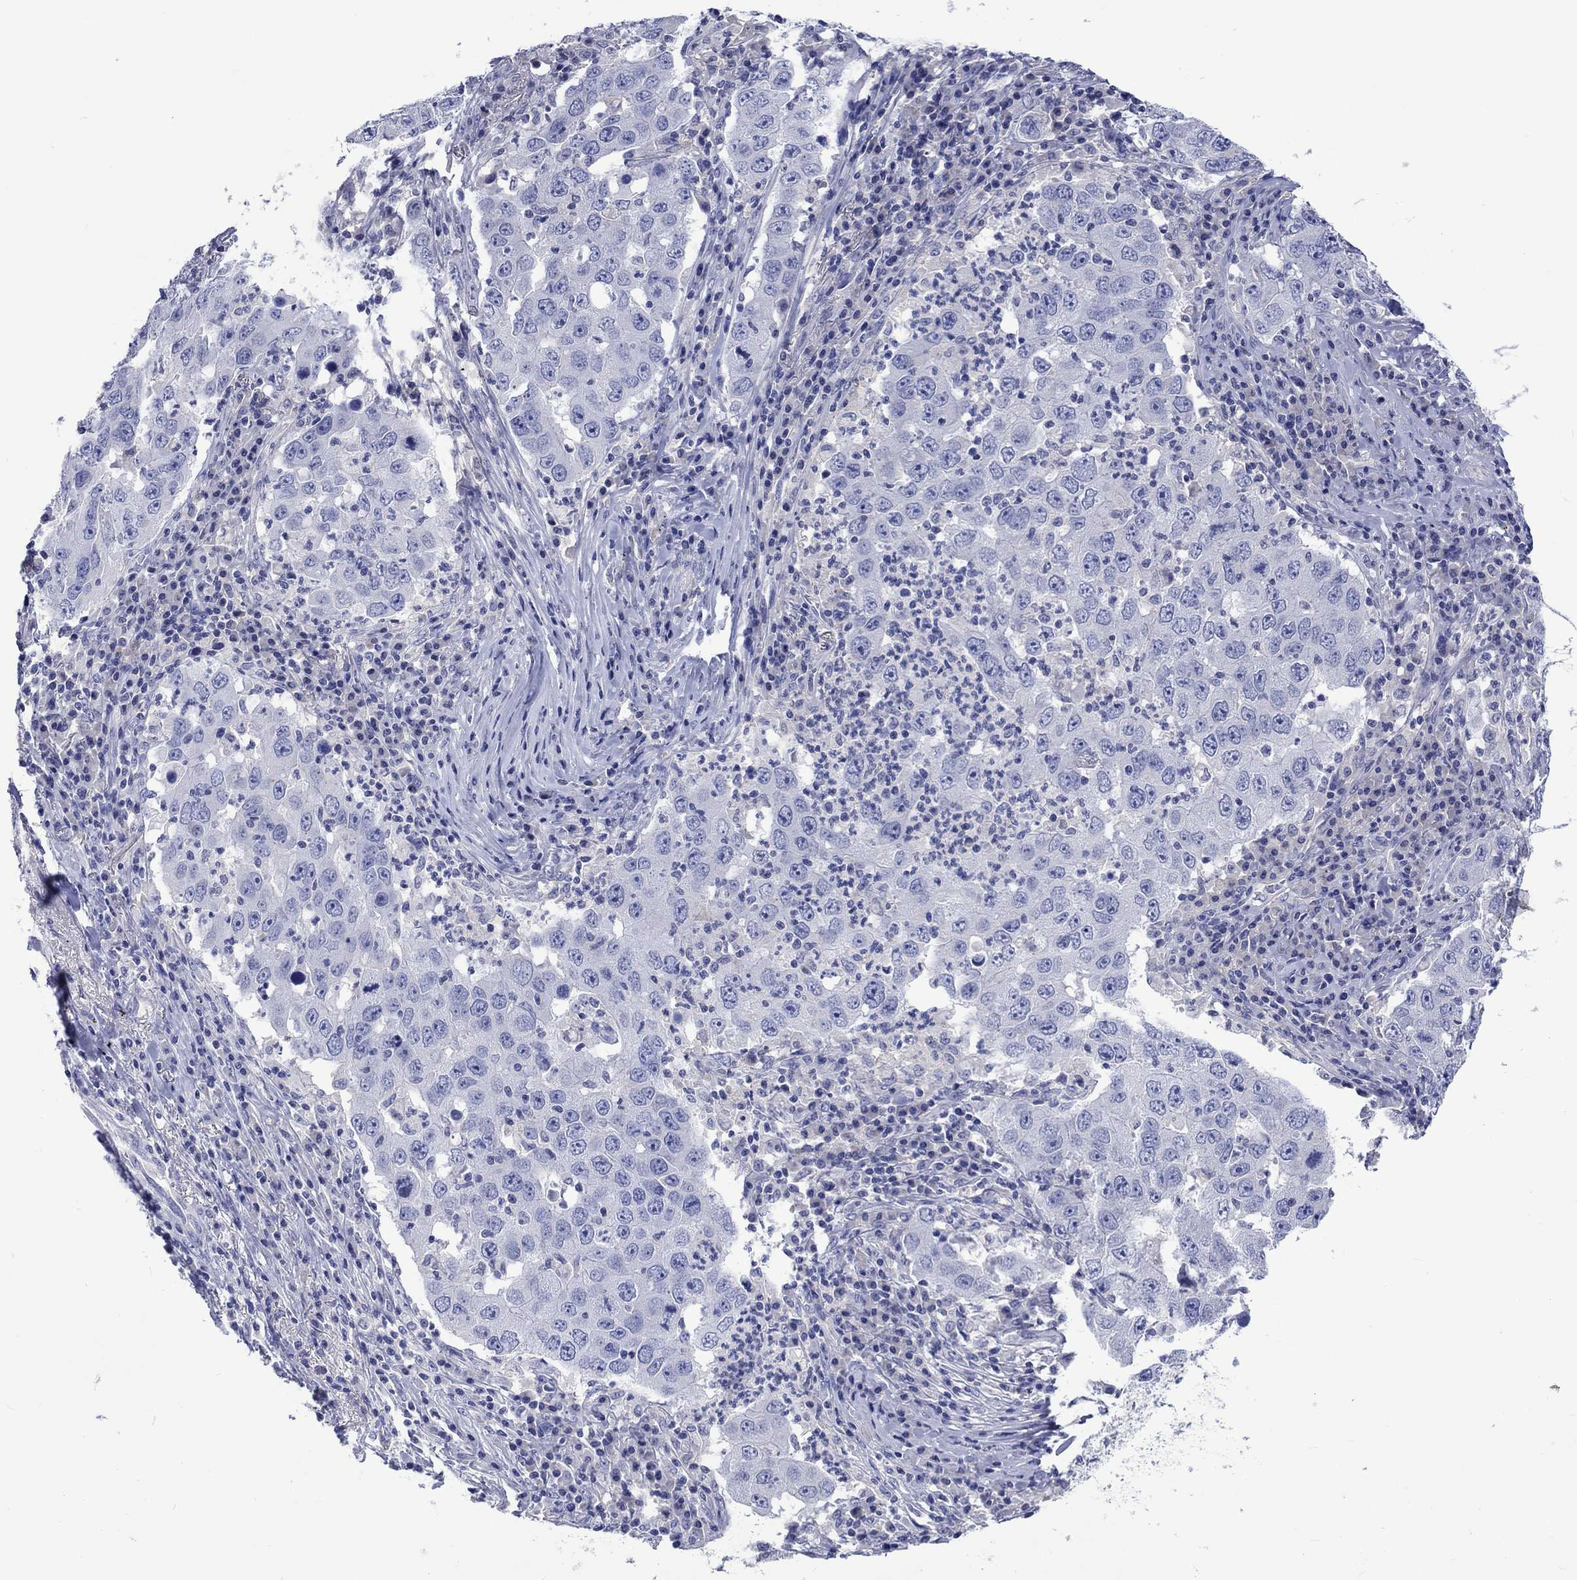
{"staining": {"intensity": "negative", "quantity": "none", "location": "none"}, "tissue": "lung cancer", "cell_type": "Tumor cells", "image_type": "cancer", "snomed": [{"axis": "morphology", "description": "Adenocarcinoma, NOS"}, {"axis": "topography", "description": "Lung"}], "caption": "Immunohistochemistry image of adenocarcinoma (lung) stained for a protein (brown), which exhibits no positivity in tumor cells.", "gene": "TOMM20L", "patient": {"sex": "male", "age": 73}}